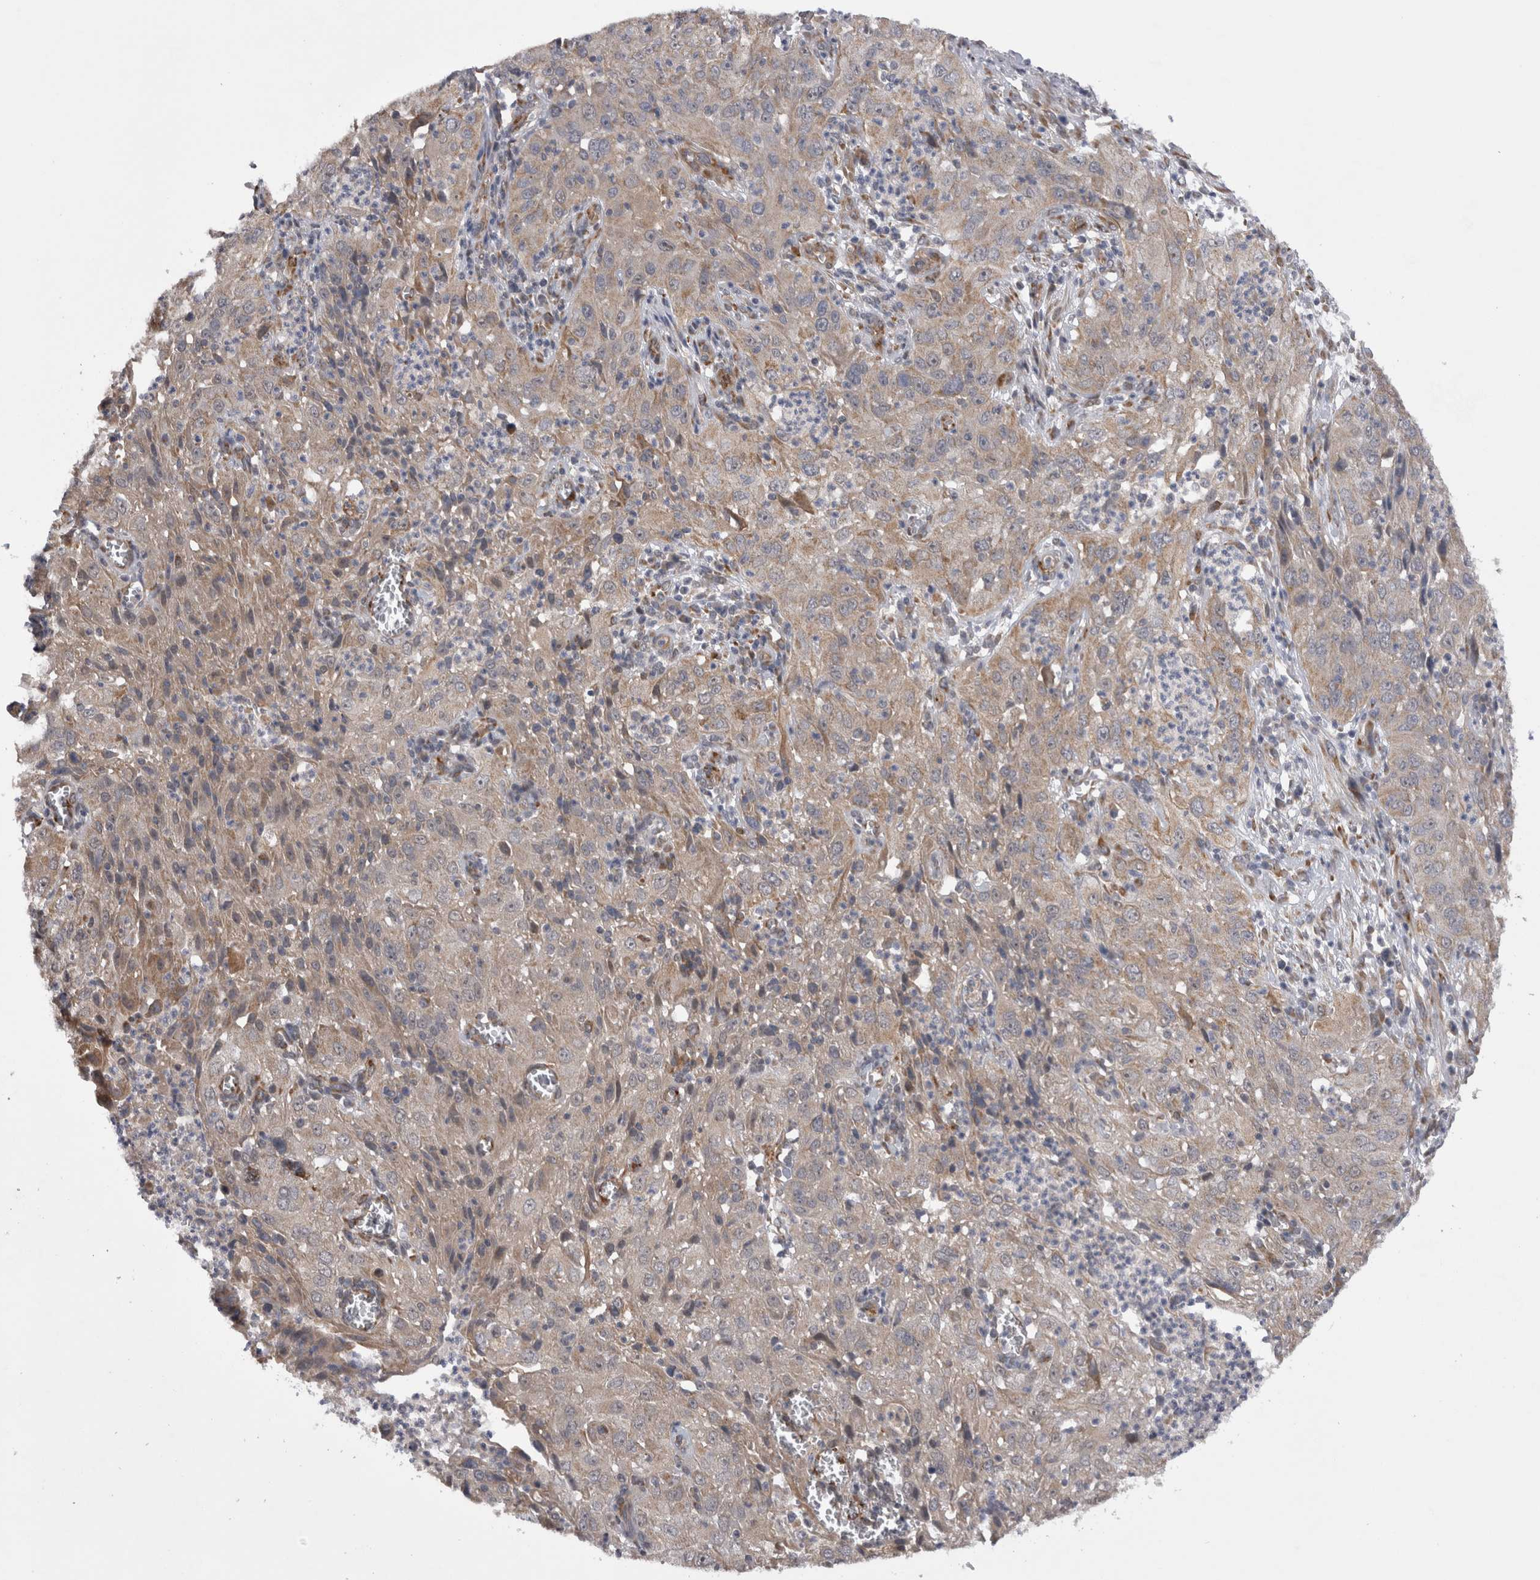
{"staining": {"intensity": "weak", "quantity": "<25%", "location": "cytoplasmic/membranous"}, "tissue": "cervical cancer", "cell_type": "Tumor cells", "image_type": "cancer", "snomed": [{"axis": "morphology", "description": "Squamous cell carcinoma, NOS"}, {"axis": "topography", "description": "Cervix"}], "caption": "Cervical cancer was stained to show a protein in brown. There is no significant expression in tumor cells.", "gene": "ARHGAP29", "patient": {"sex": "female", "age": 32}}